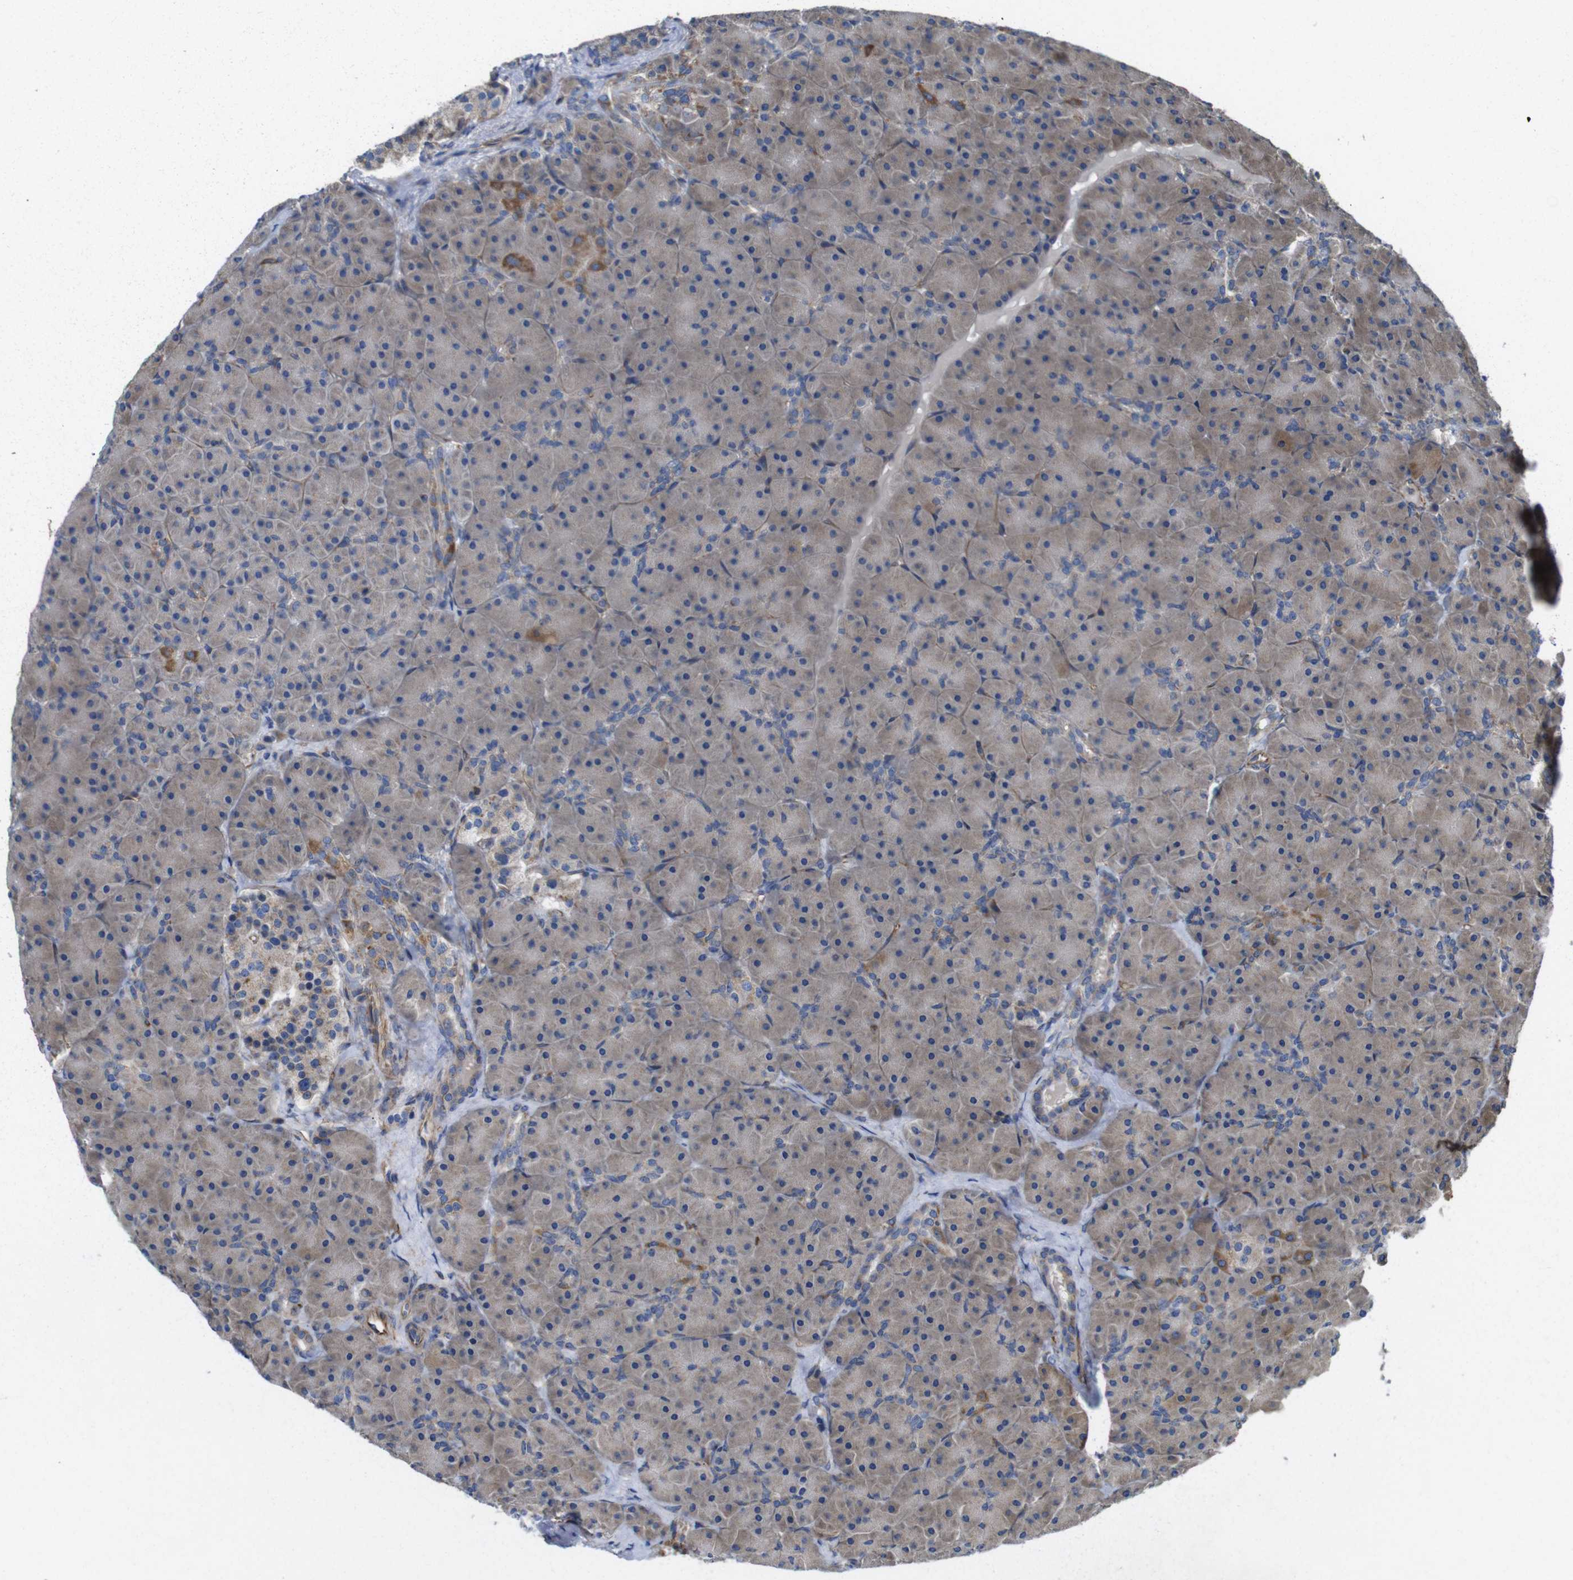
{"staining": {"intensity": "moderate", "quantity": "25%-75%", "location": "cytoplasmic/membranous"}, "tissue": "pancreas", "cell_type": "Exocrine glandular cells", "image_type": "normal", "snomed": [{"axis": "morphology", "description": "Normal tissue, NOS"}, {"axis": "topography", "description": "Pancreas"}], "caption": "Moderate cytoplasmic/membranous staining is present in about 25%-75% of exocrine glandular cells in benign pancreas.", "gene": "POMK", "patient": {"sex": "male", "age": 66}}